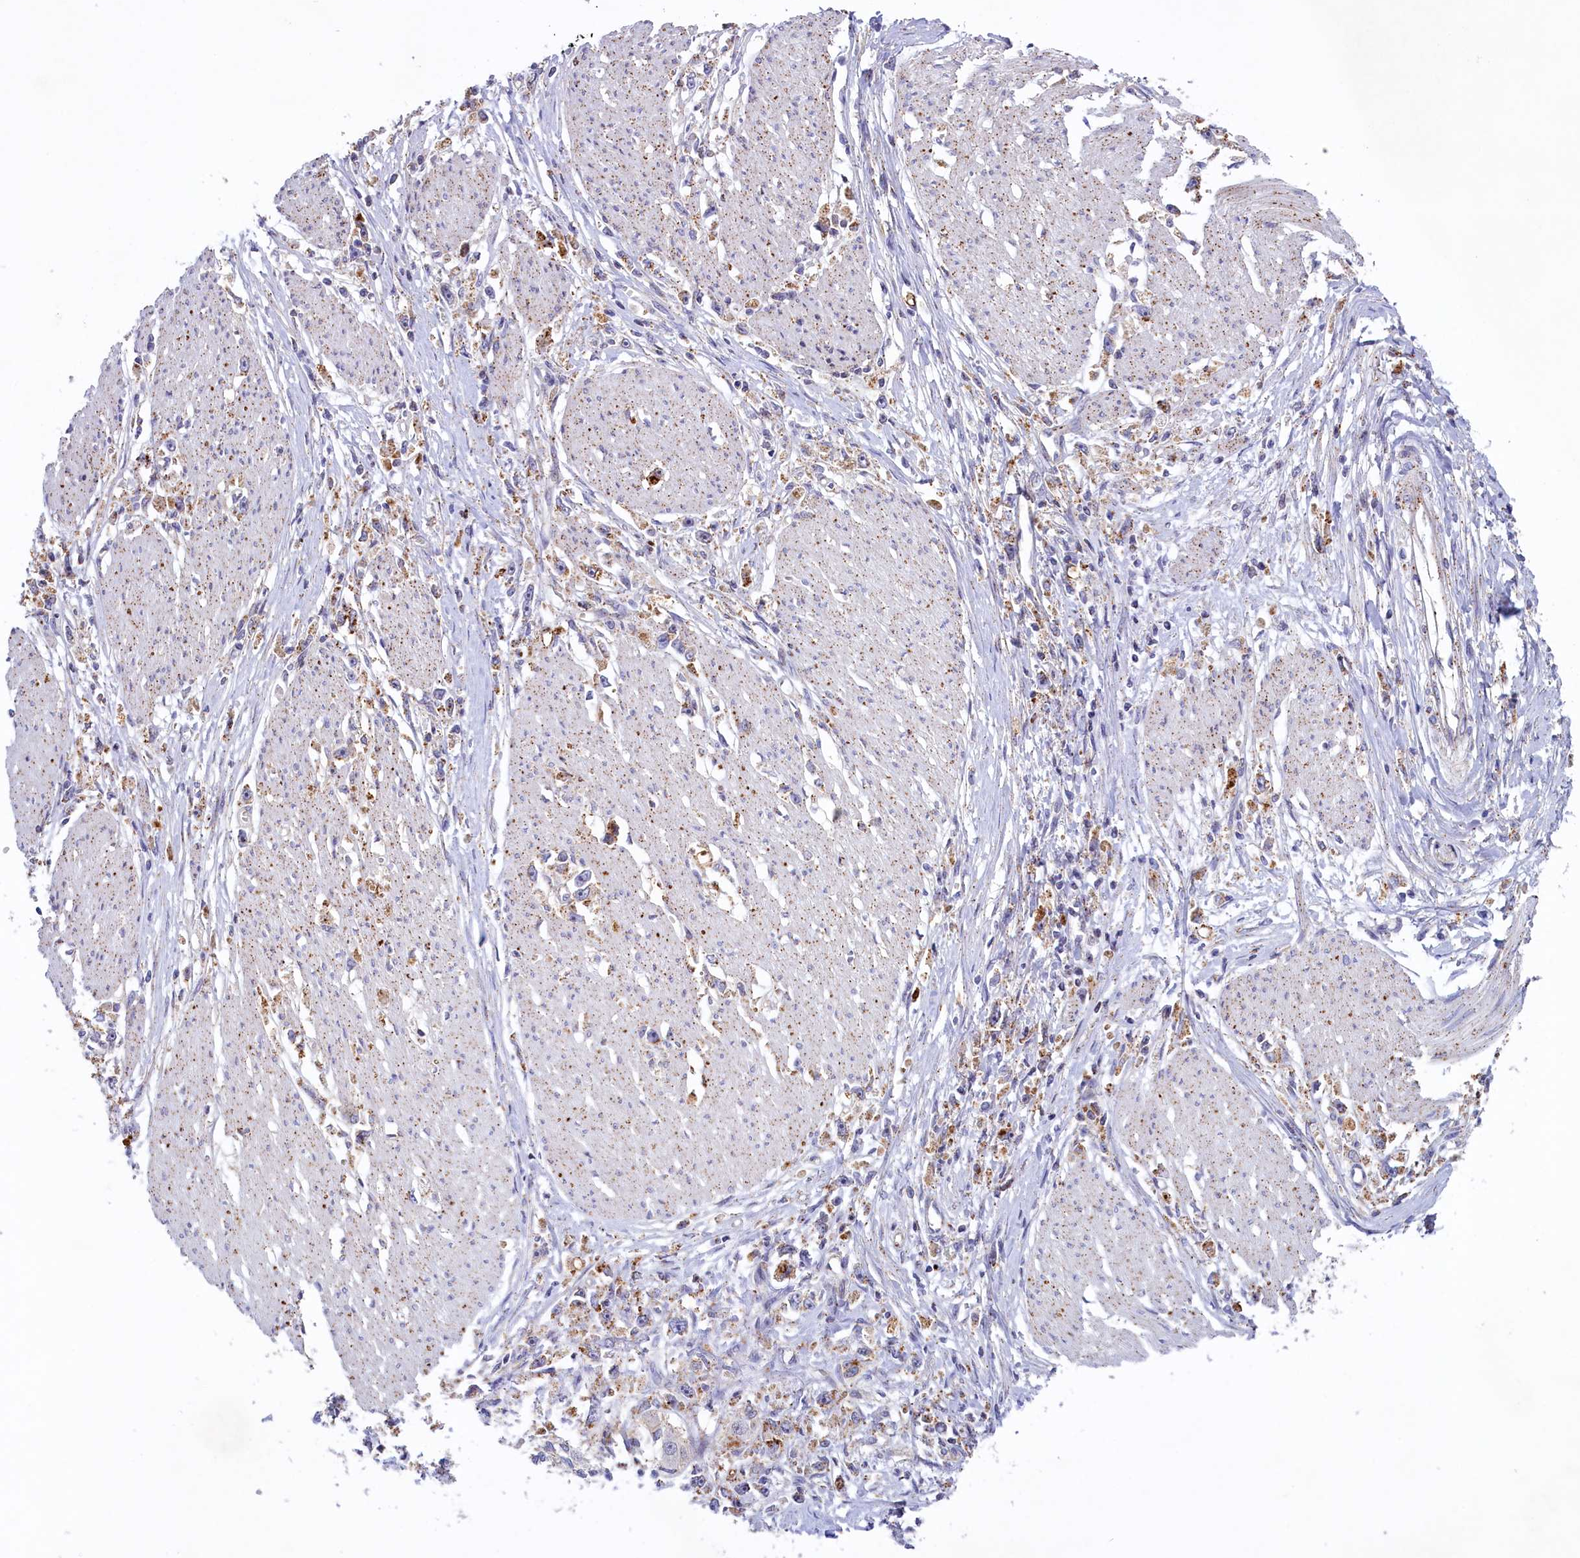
{"staining": {"intensity": "moderate", "quantity": "25%-75%", "location": "cytoplasmic/membranous"}, "tissue": "stomach cancer", "cell_type": "Tumor cells", "image_type": "cancer", "snomed": [{"axis": "morphology", "description": "Adenocarcinoma, NOS"}, {"axis": "topography", "description": "Stomach"}], "caption": "Tumor cells exhibit medium levels of moderate cytoplasmic/membranous expression in approximately 25%-75% of cells in stomach cancer.", "gene": "HYKK", "patient": {"sex": "female", "age": 59}}